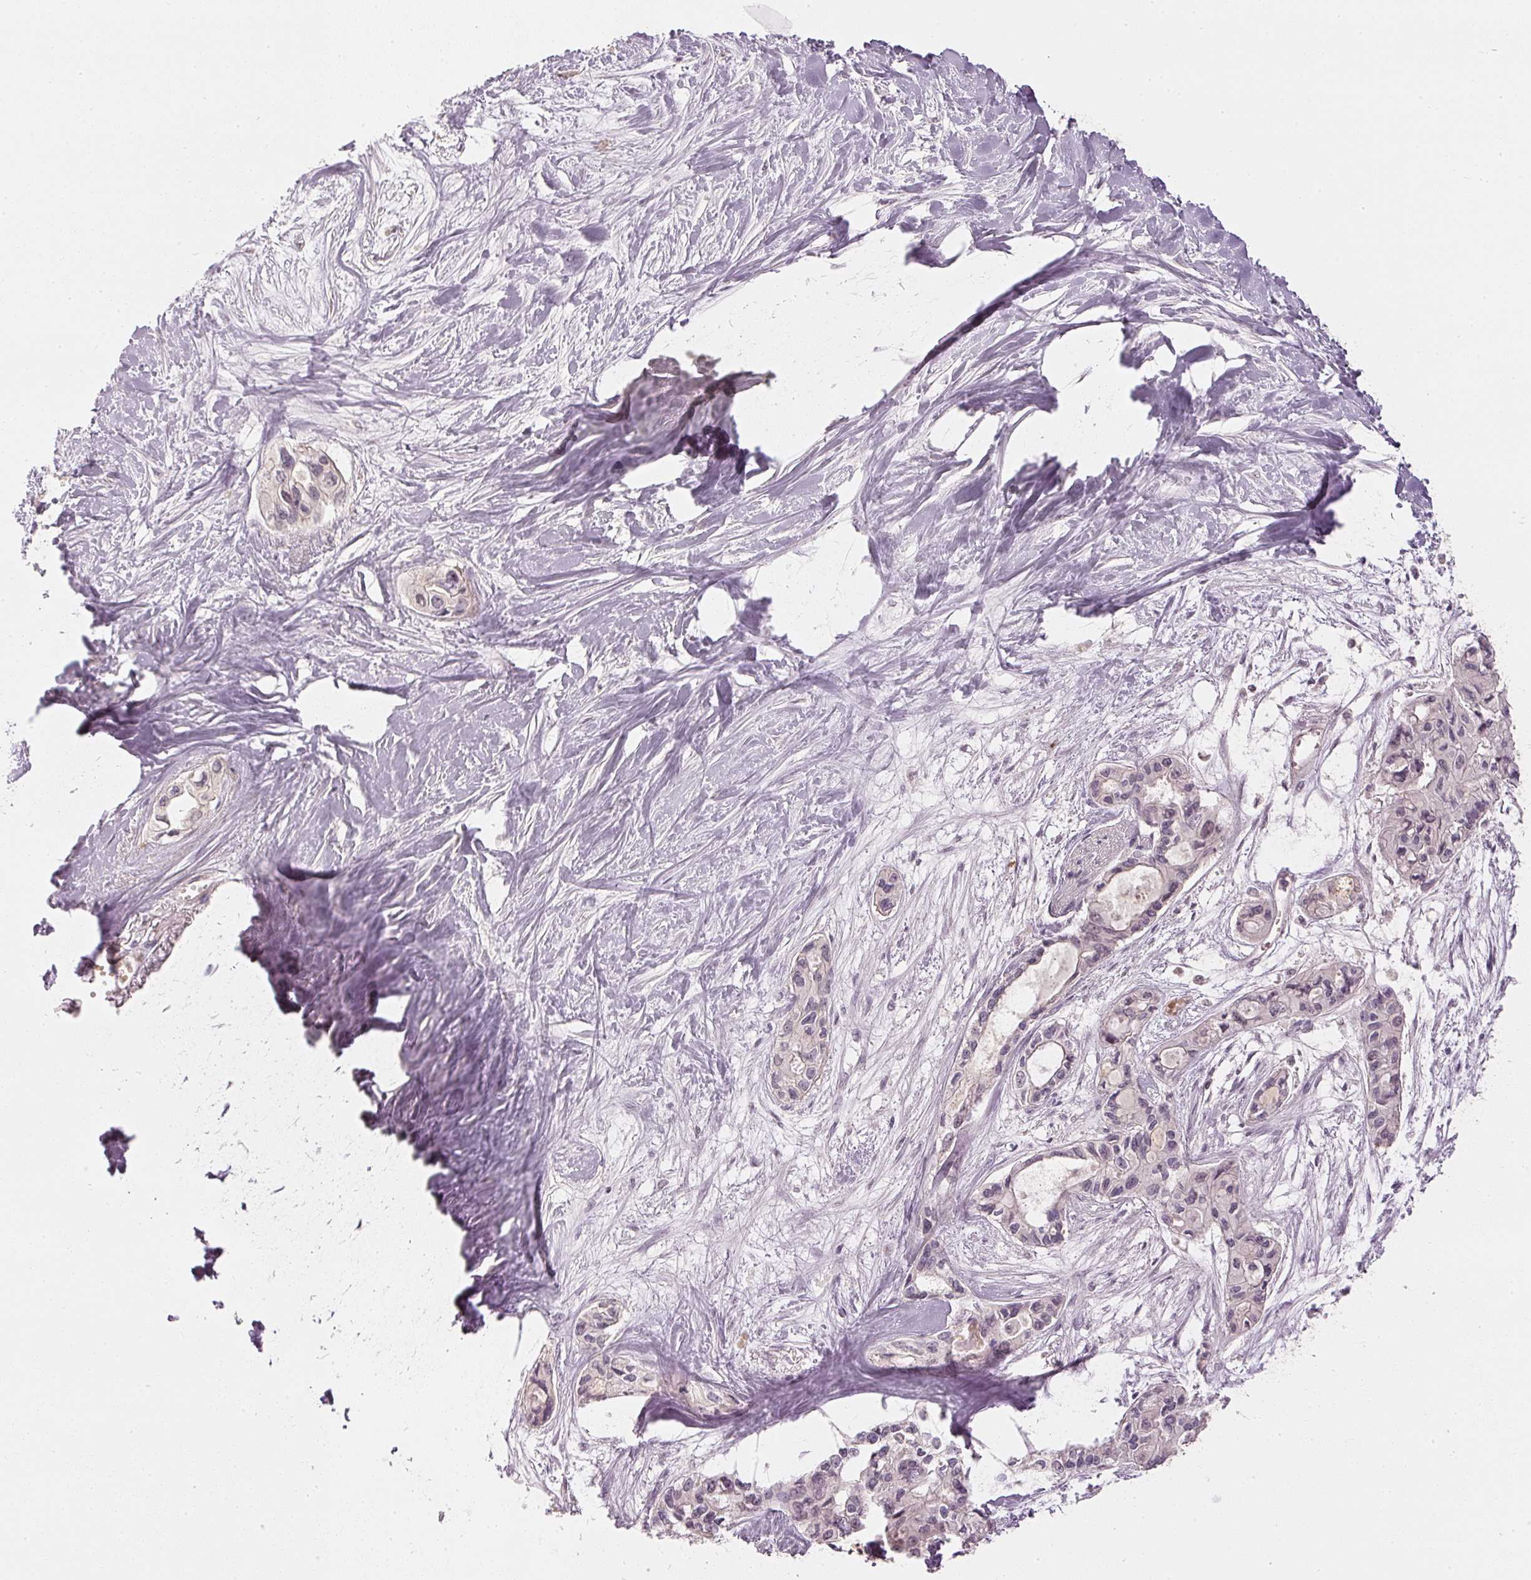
{"staining": {"intensity": "weak", "quantity": "25%-75%", "location": "nuclear"}, "tissue": "pancreatic cancer", "cell_type": "Tumor cells", "image_type": "cancer", "snomed": [{"axis": "morphology", "description": "Adenocarcinoma, NOS"}, {"axis": "topography", "description": "Pancreas"}], "caption": "DAB (3,3'-diaminobenzidine) immunohistochemical staining of pancreatic cancer (adenocarcinoma) shows weak nuclear protein expression in about 25%-75% of tumor cells. The staining was performed using DAB to visualize the protein expression in brown, while the nuclei were stained in blue with hematoxylin (Magnification: 20x).", "gene": "GZMA", "patient": {"sex": "female", "age": 50}}